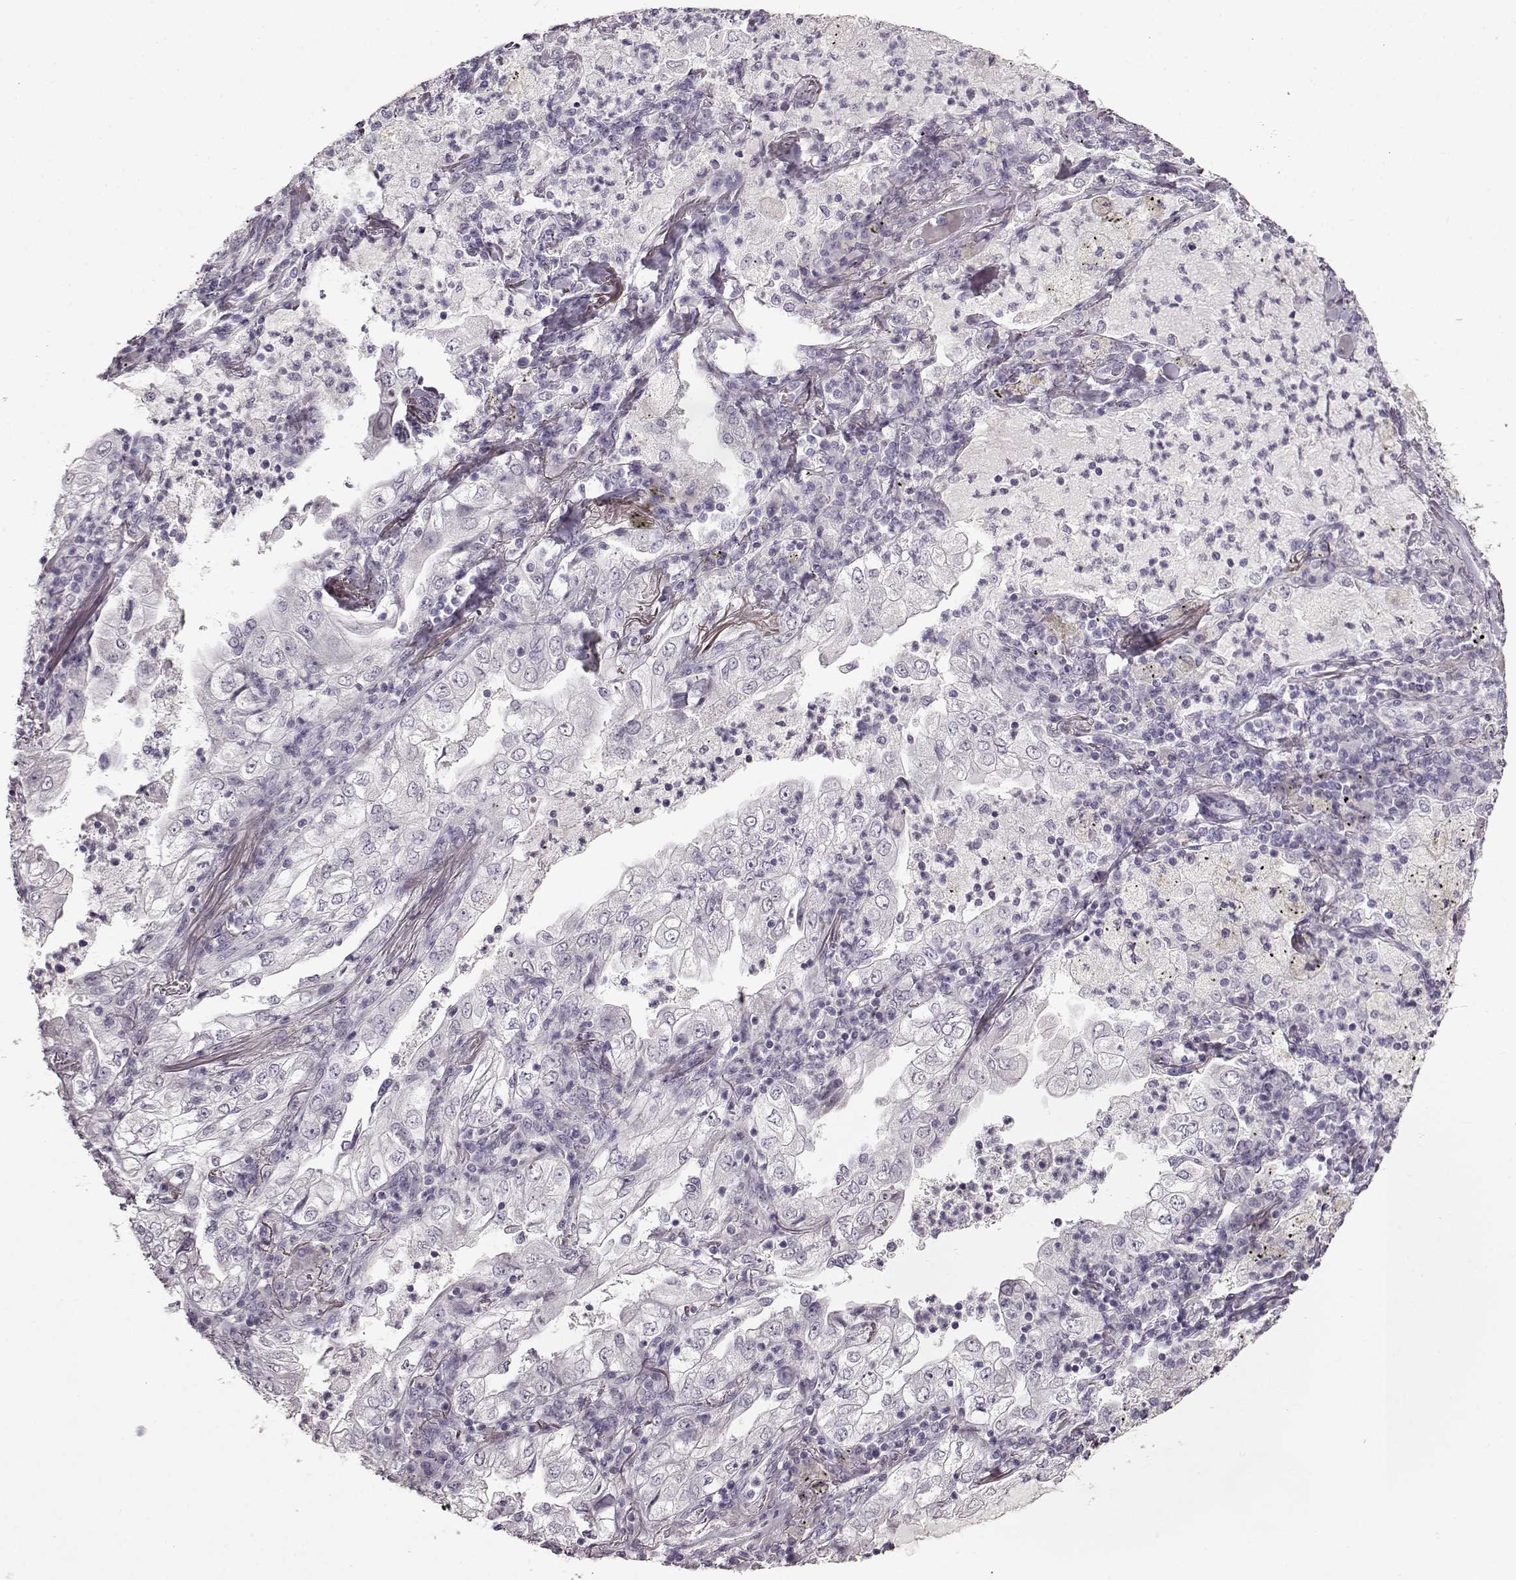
{"staining": {"intensity": "negative", "quantity": "none", "location": "none"}, "tissue": "lung cancer", "cell_type": "Tumor cells", "image_type": "cancer", "snomed": [{"axis": "morphology", "description": "Adenocarcinoma, NOS"}, {"axis": "topography", "description": "Lung"}], "caption": "This is an immunohistochemistry (IHC) histopathology image of human adenocarcinoma (lung). There is no positivity in tumor cells.", "gene": "FSHB", "patient": {"sex": "female", "age": 73}}